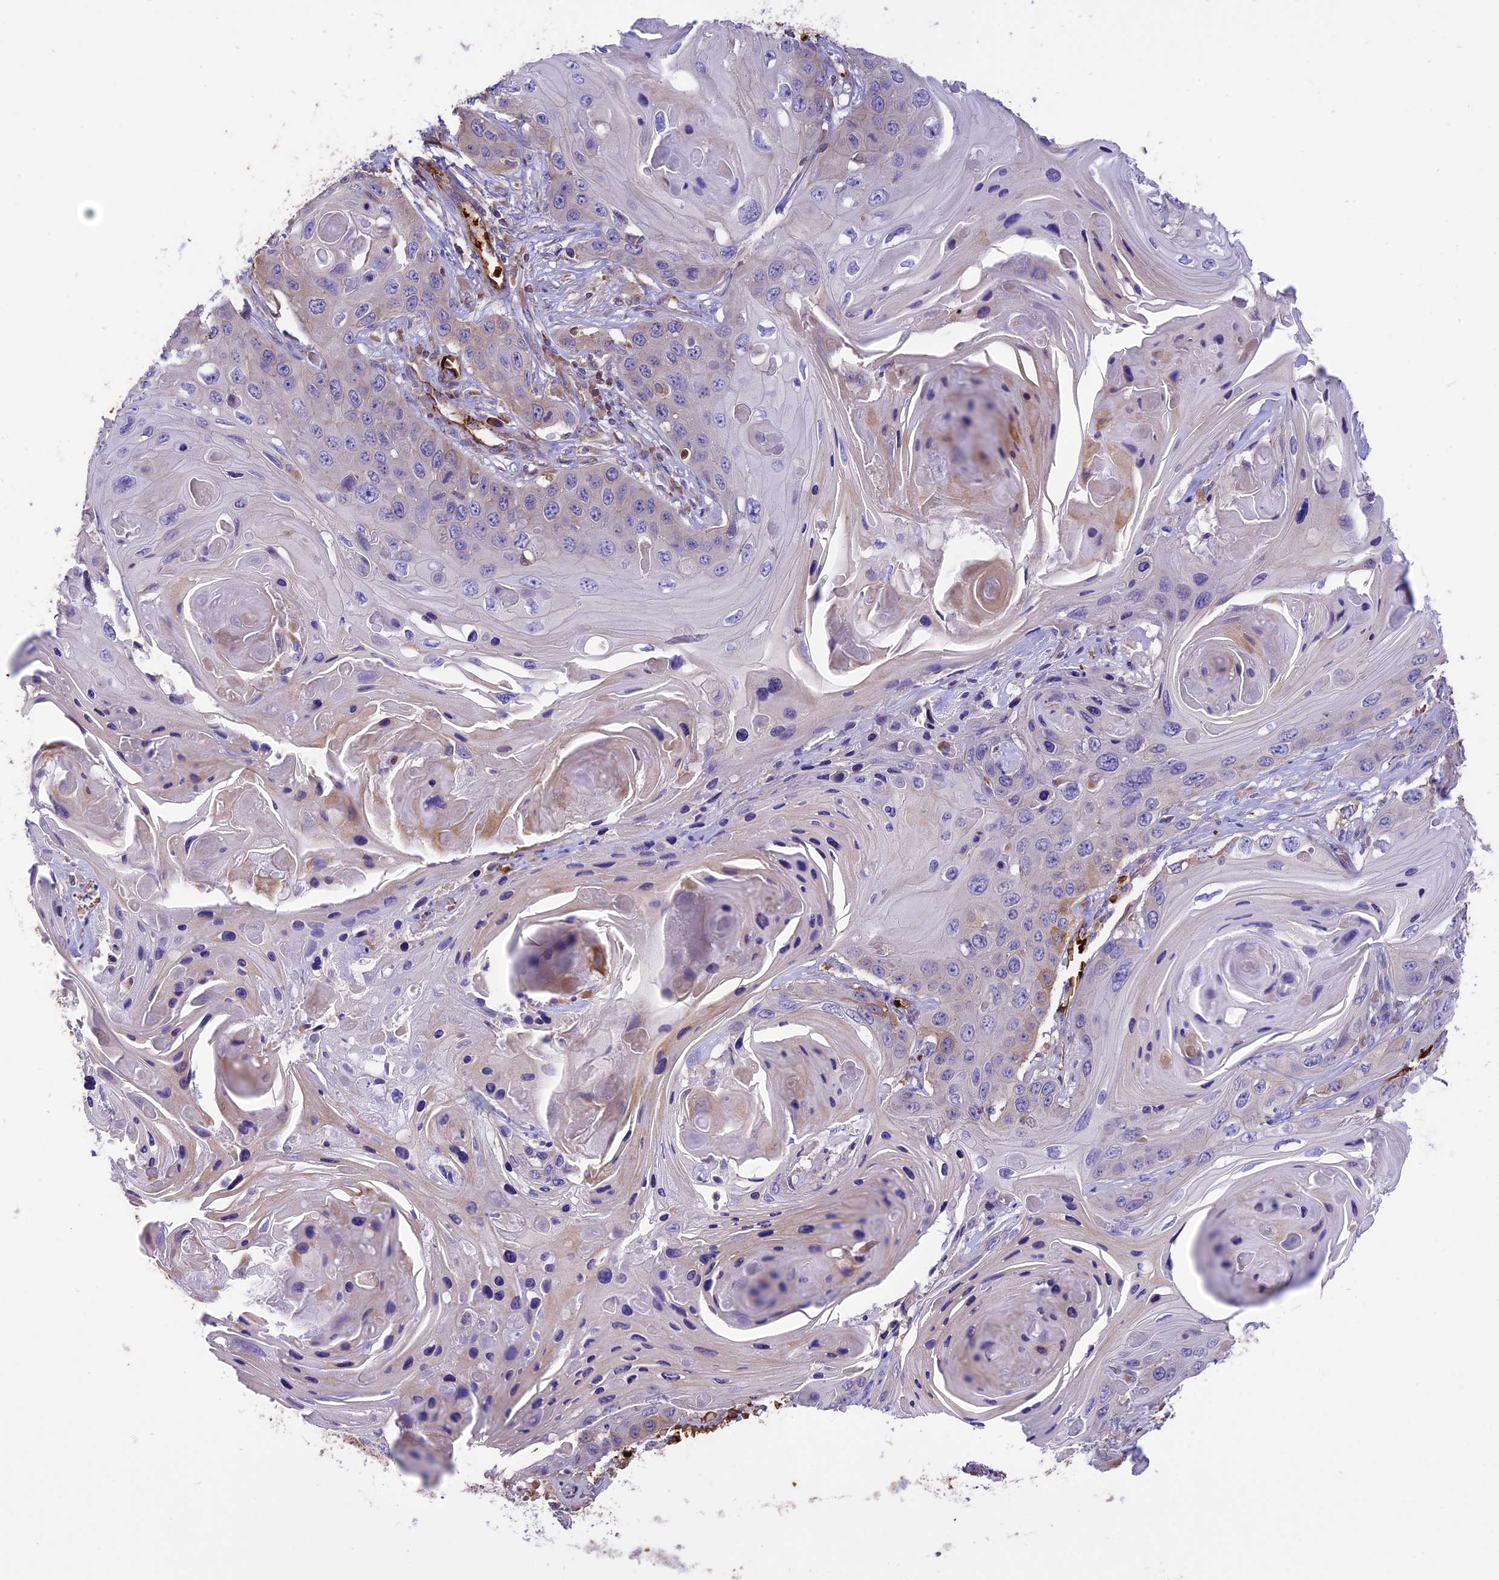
{"staining": {"intensity": "negative", "quantity": "none", "location": "none"}, "tissue": "skin cancer", "cell_type": "Tumor cells", "image_type": "cancer", "snomed": [{"axis": "morphology", "description": "Squamous cell carcinoma, NOS"}, {"axis": "topography", "description": "Skin"}], "caption": "A micrograph of skin cancer stained for a protein shows no brown staining in tumor cells.", "gene": "TTC4", "patient": {"sex": "male", "age": 55}}